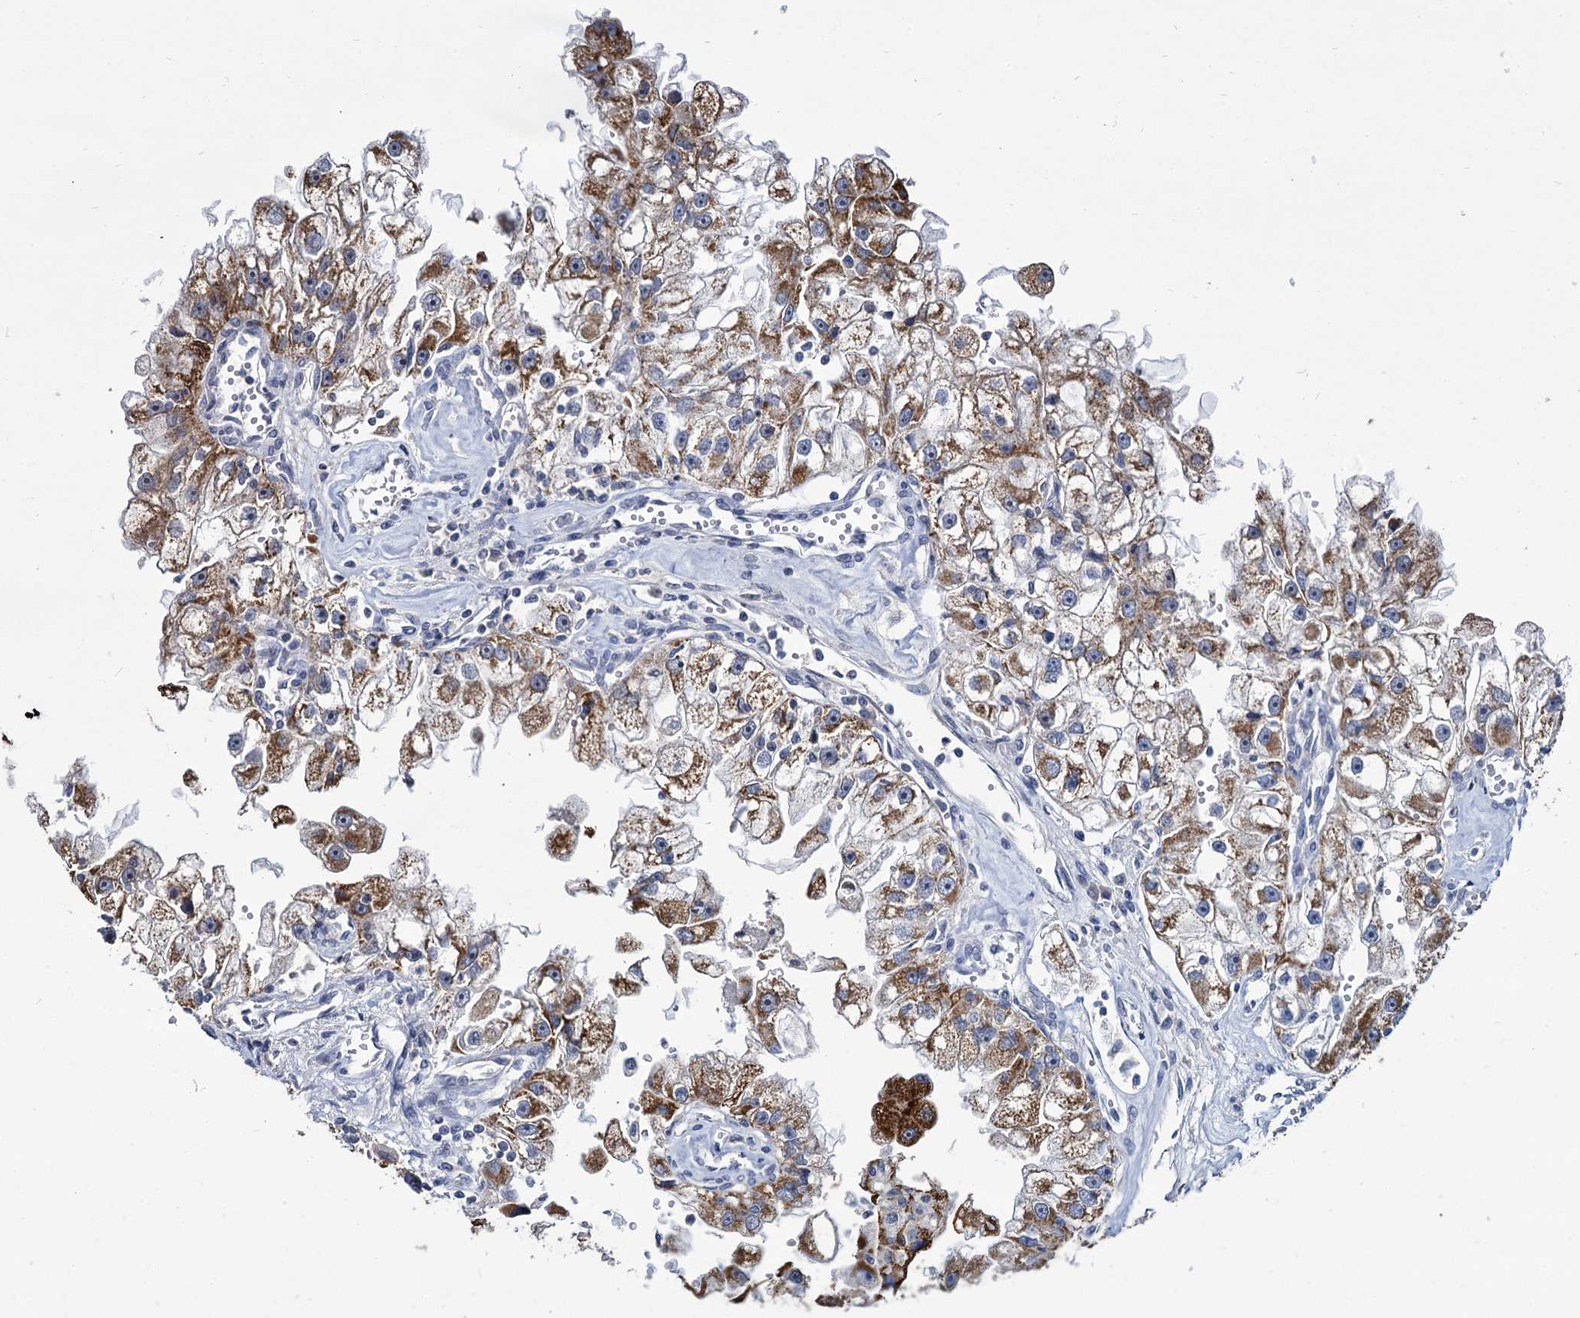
{"staining": {"intensity": "moderate", "quantity": ">75%", "location": "cytoplasmic/membranous"}, "tissue": "renal cancer", "cell_type": "Tumor cells", "image_type": "cancer", "snomed": [{"axis": "morphology", "description": "Adenocarcinoma, NOS"}, {"axis": "topography", "description": "Kidney"}], "caption": "A brown stain highlights moderate cytoplasmic/membranous positivity of a protein in human renal cancer tumor cells.", "gene": "RPUSD4", "patient": {"sex": "male", "age": 63}}